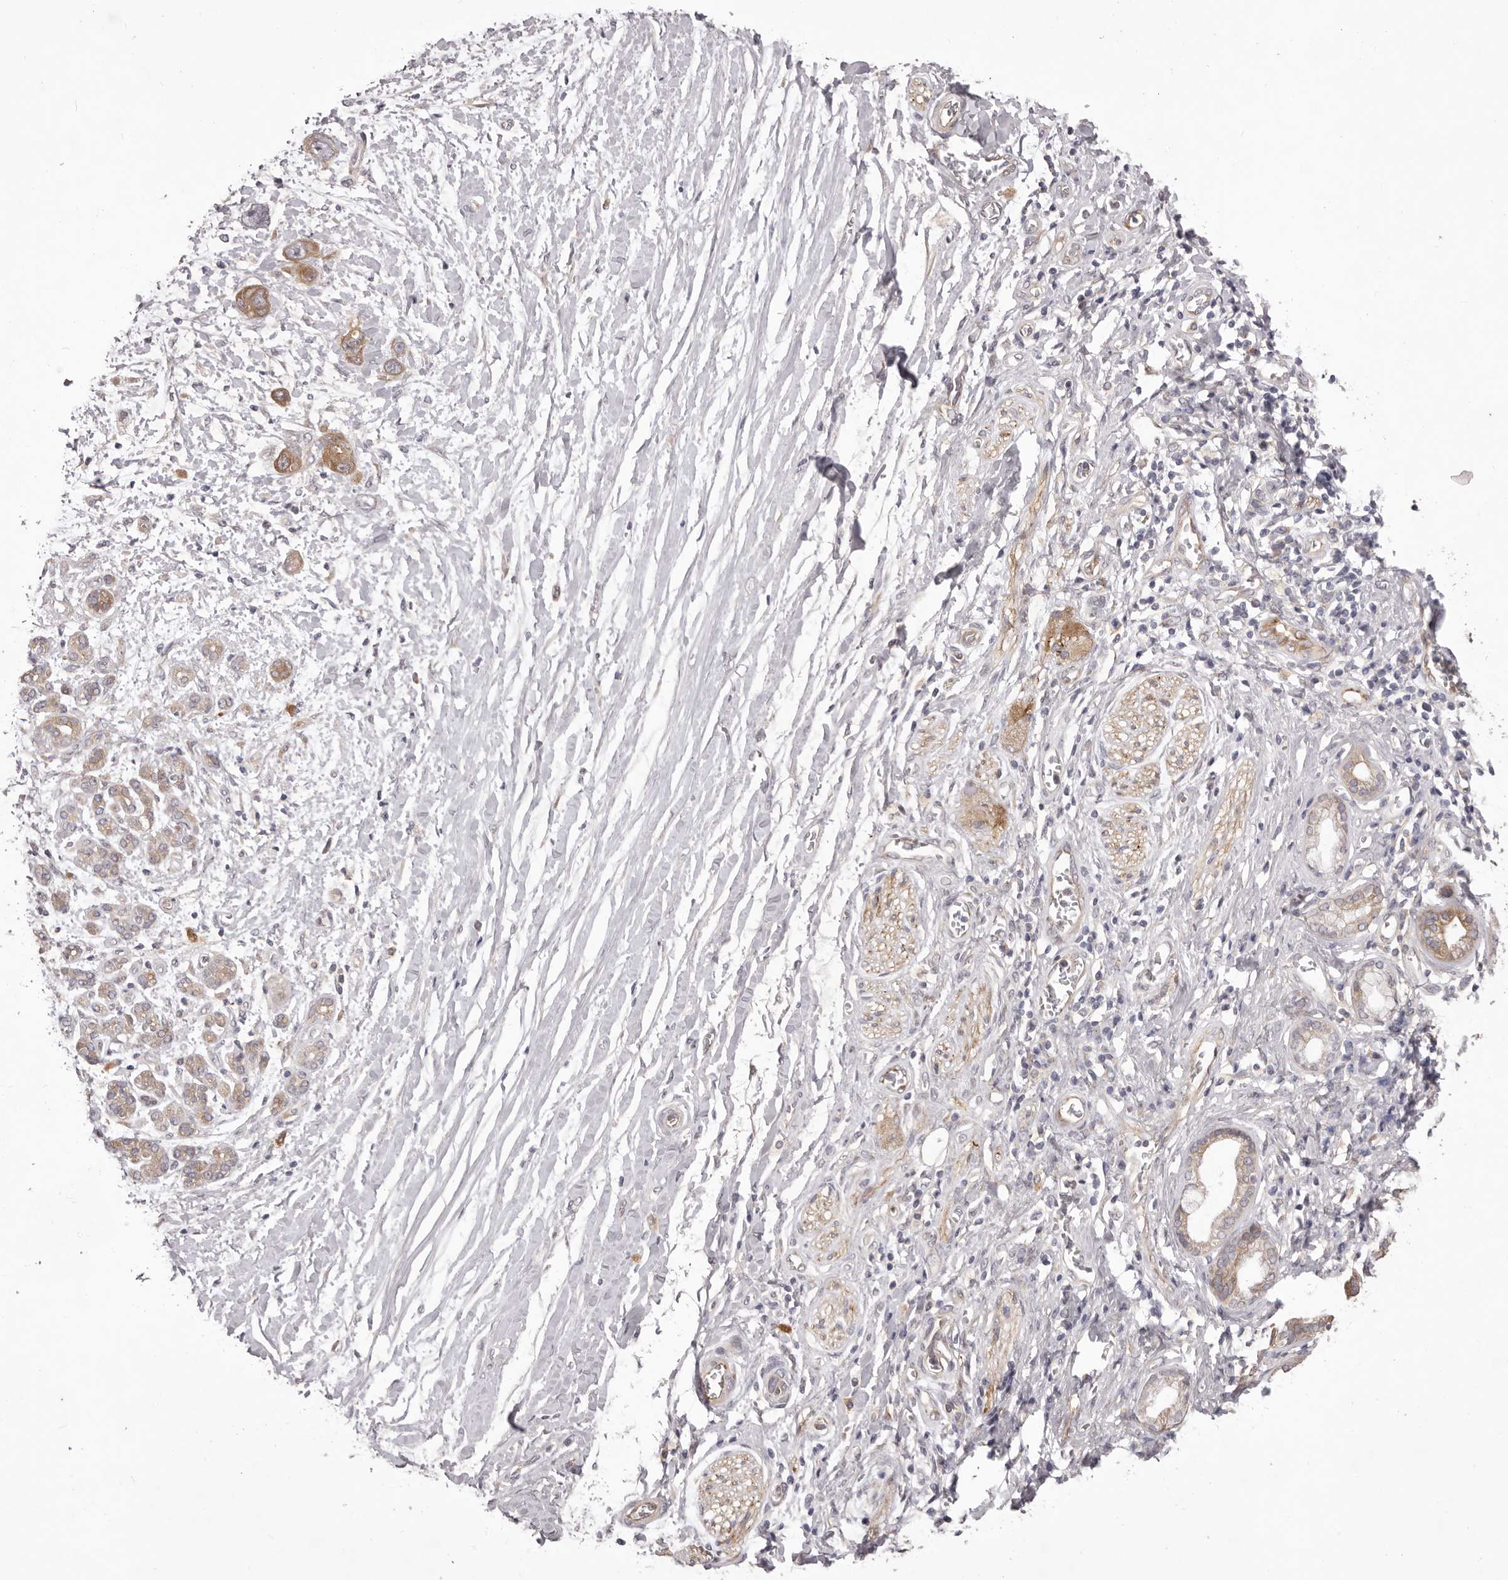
{"staining": {"intensity": "moderate", "quantity": "<25%", "location": "cytoplasmic/membranous"}, "tissue": "pancreatic cancer", "cell_type": "Tumor cells", "image_type": "cancer", "snomed": [{"axis": "morphology", "description": "Adenocarcinoma, NOS"}, {"axis": "topography", "description": "Pancreas"}], "caption": "This photomicrograph reveals adenocarcinoma (pancreatic) stained with immunohistochemistry to label a protein in brown. The cytoplasmic/membranous of tumor cells show moderate positivity for the protein. Nuclei are counter-stained blue.", "gene": "PNRC1", "patient": {"sex": "female", "age": 72}}